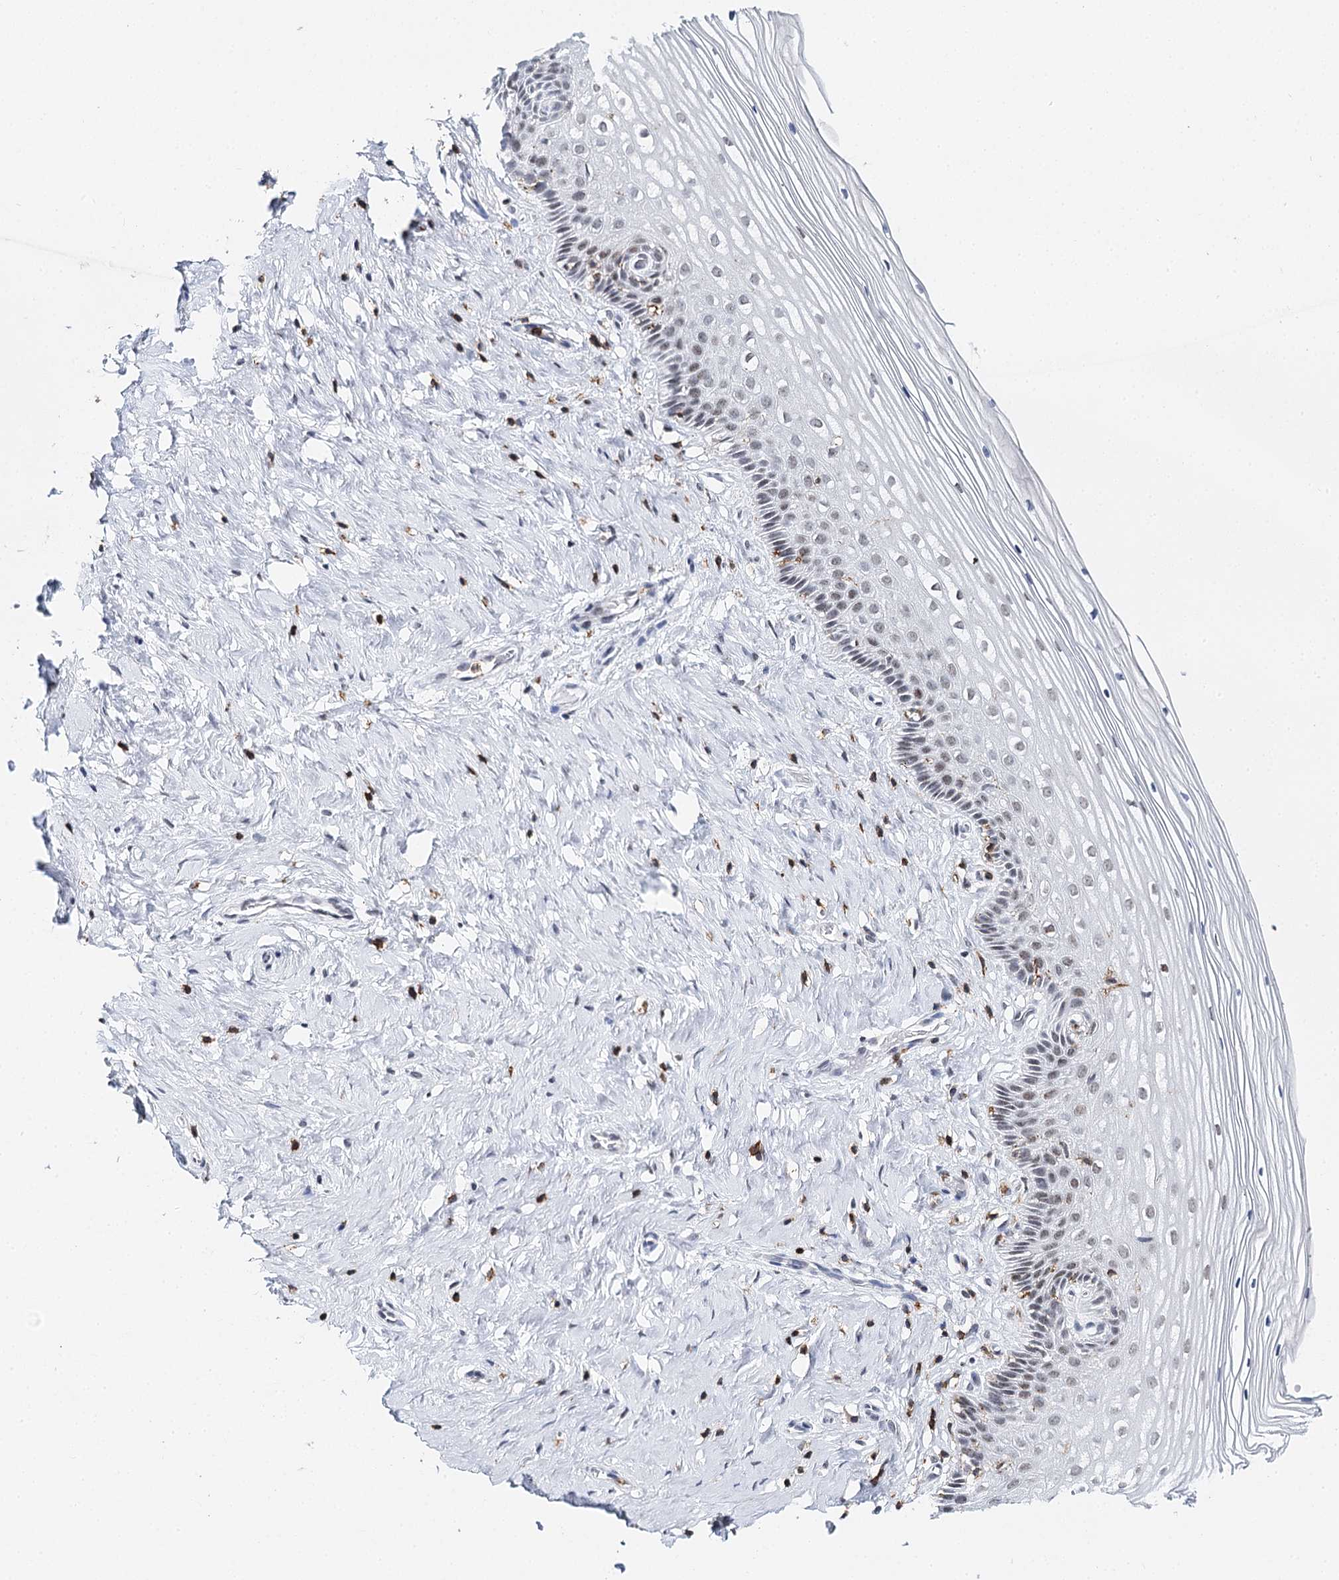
{"staining": {"intensity": "negative", "quantity": "none", "location": "none"}, "tissue": "cervix", "cell_type": "Glandular cells", "image_type": "normal", "snomed": [{"axis": "morphology", "description": "Normal tissue, NOS"}, {"axis": "topography", "description": "Cervix"}], "caption": "The photomicrograph demonstrates no significant expression in glandular cells of cervix. (Brightfield microscopy of DAB IHC at high magnification).", "gene": "BARD1", "patient": {"sex": "female", "age": 33}}